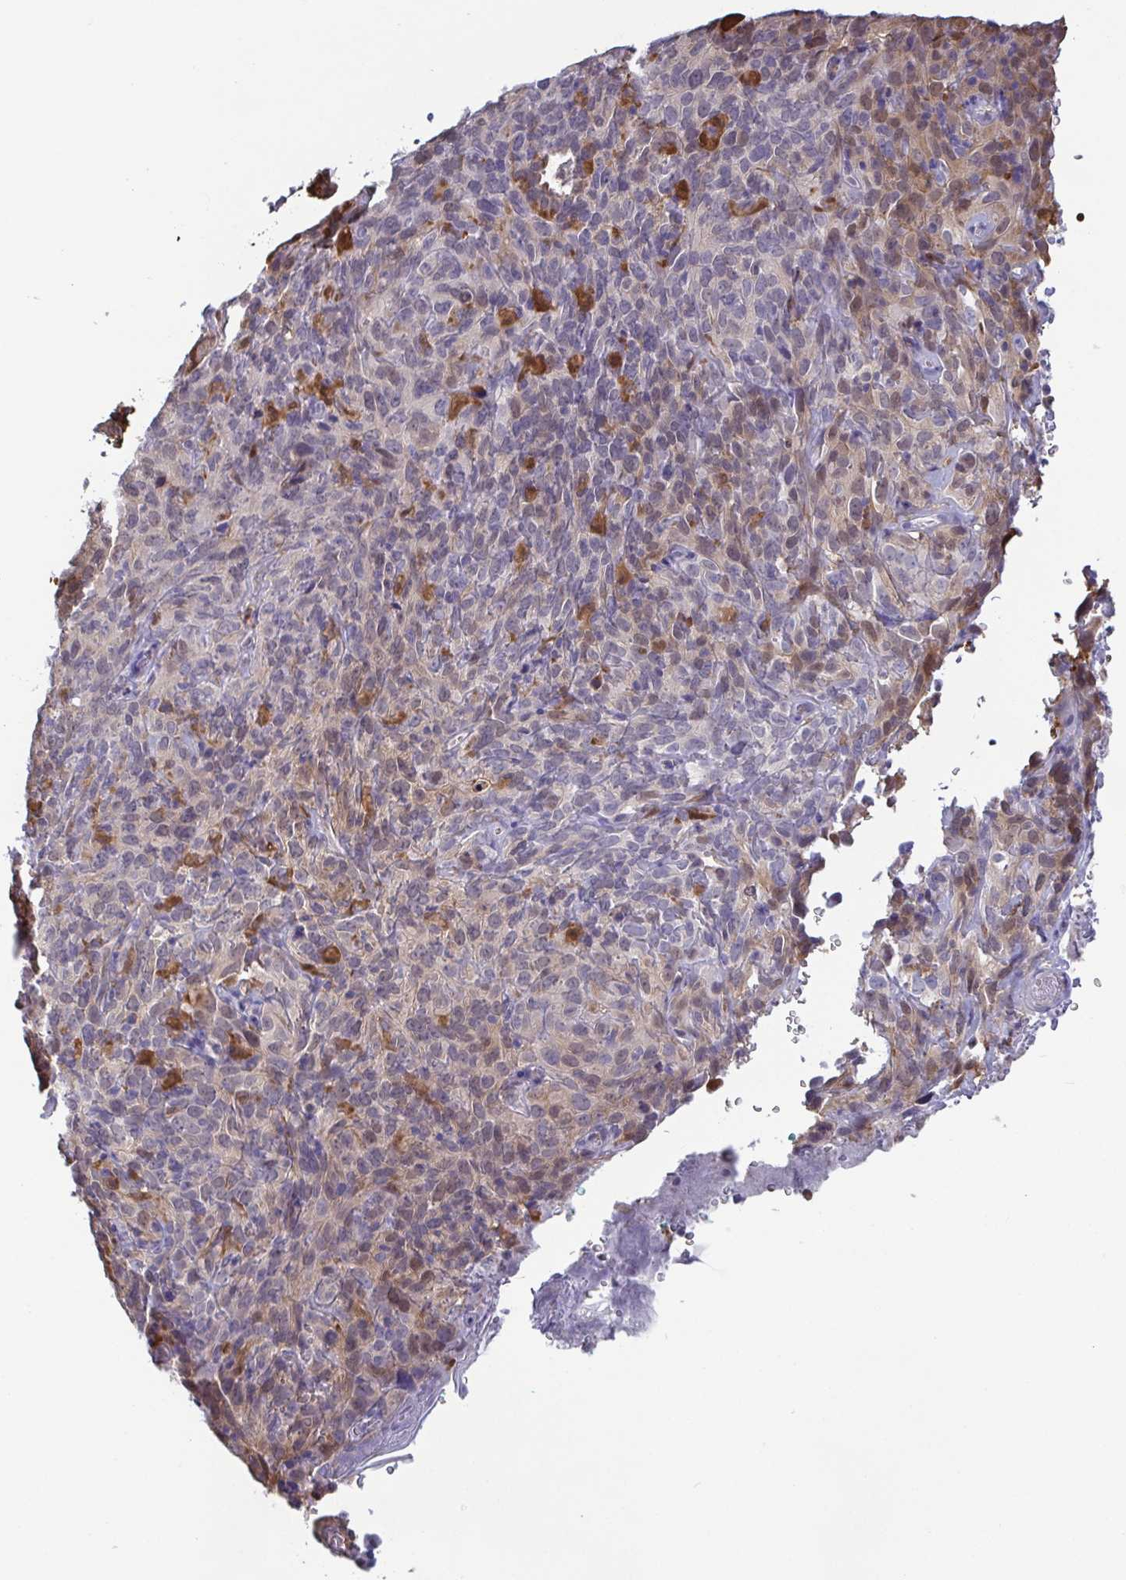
{"staining": {"intensity": "negative", "quantity": "none", "location": "none"}, "tissue": "cervical cancer", "cell_type": "Tumor cells", "image_type": "cancer", "snomed": [{"axis": "morphology", "description": "Squamous cell carcinoma, NOS"}, {"axis": "topography", "description": "Cervix"}], "caption": "Protein analysis of cervical cancer reveals no significant staining in tumor cells.", "gene": "IDH1", "patient": {"sex": "female", "age": 51}}